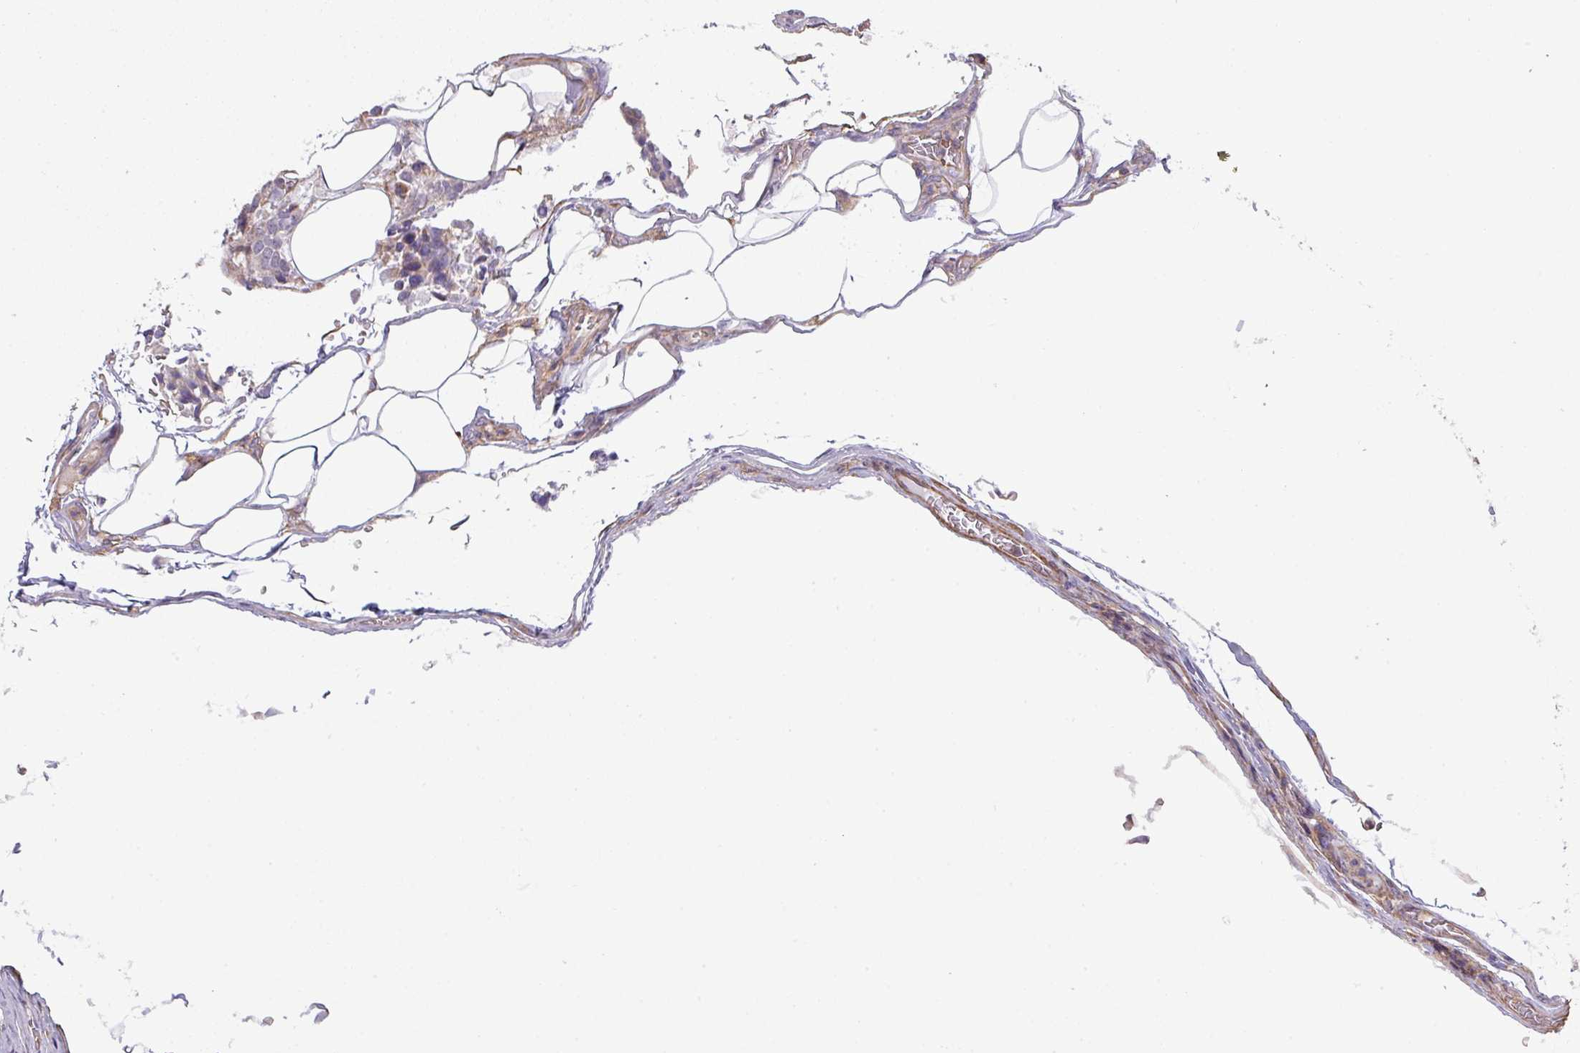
{"staining": {"intensity": "negative", "quantity": "none", "location": "none"}, "tissue": "carcinoid", "cell_type": "Tumor cells", "image_type": "cancer", "snomed": [{"axis": "morphology", "description": "Carcinoid, malignant, NOS"}, {"axis": "topography", "description": "Pancreas"}], "caption": "The micrograph displays no staining of tumor cells in carcinoid.", "gene": "LRRC41", "patient": {"sex": "female", "age": 54}}